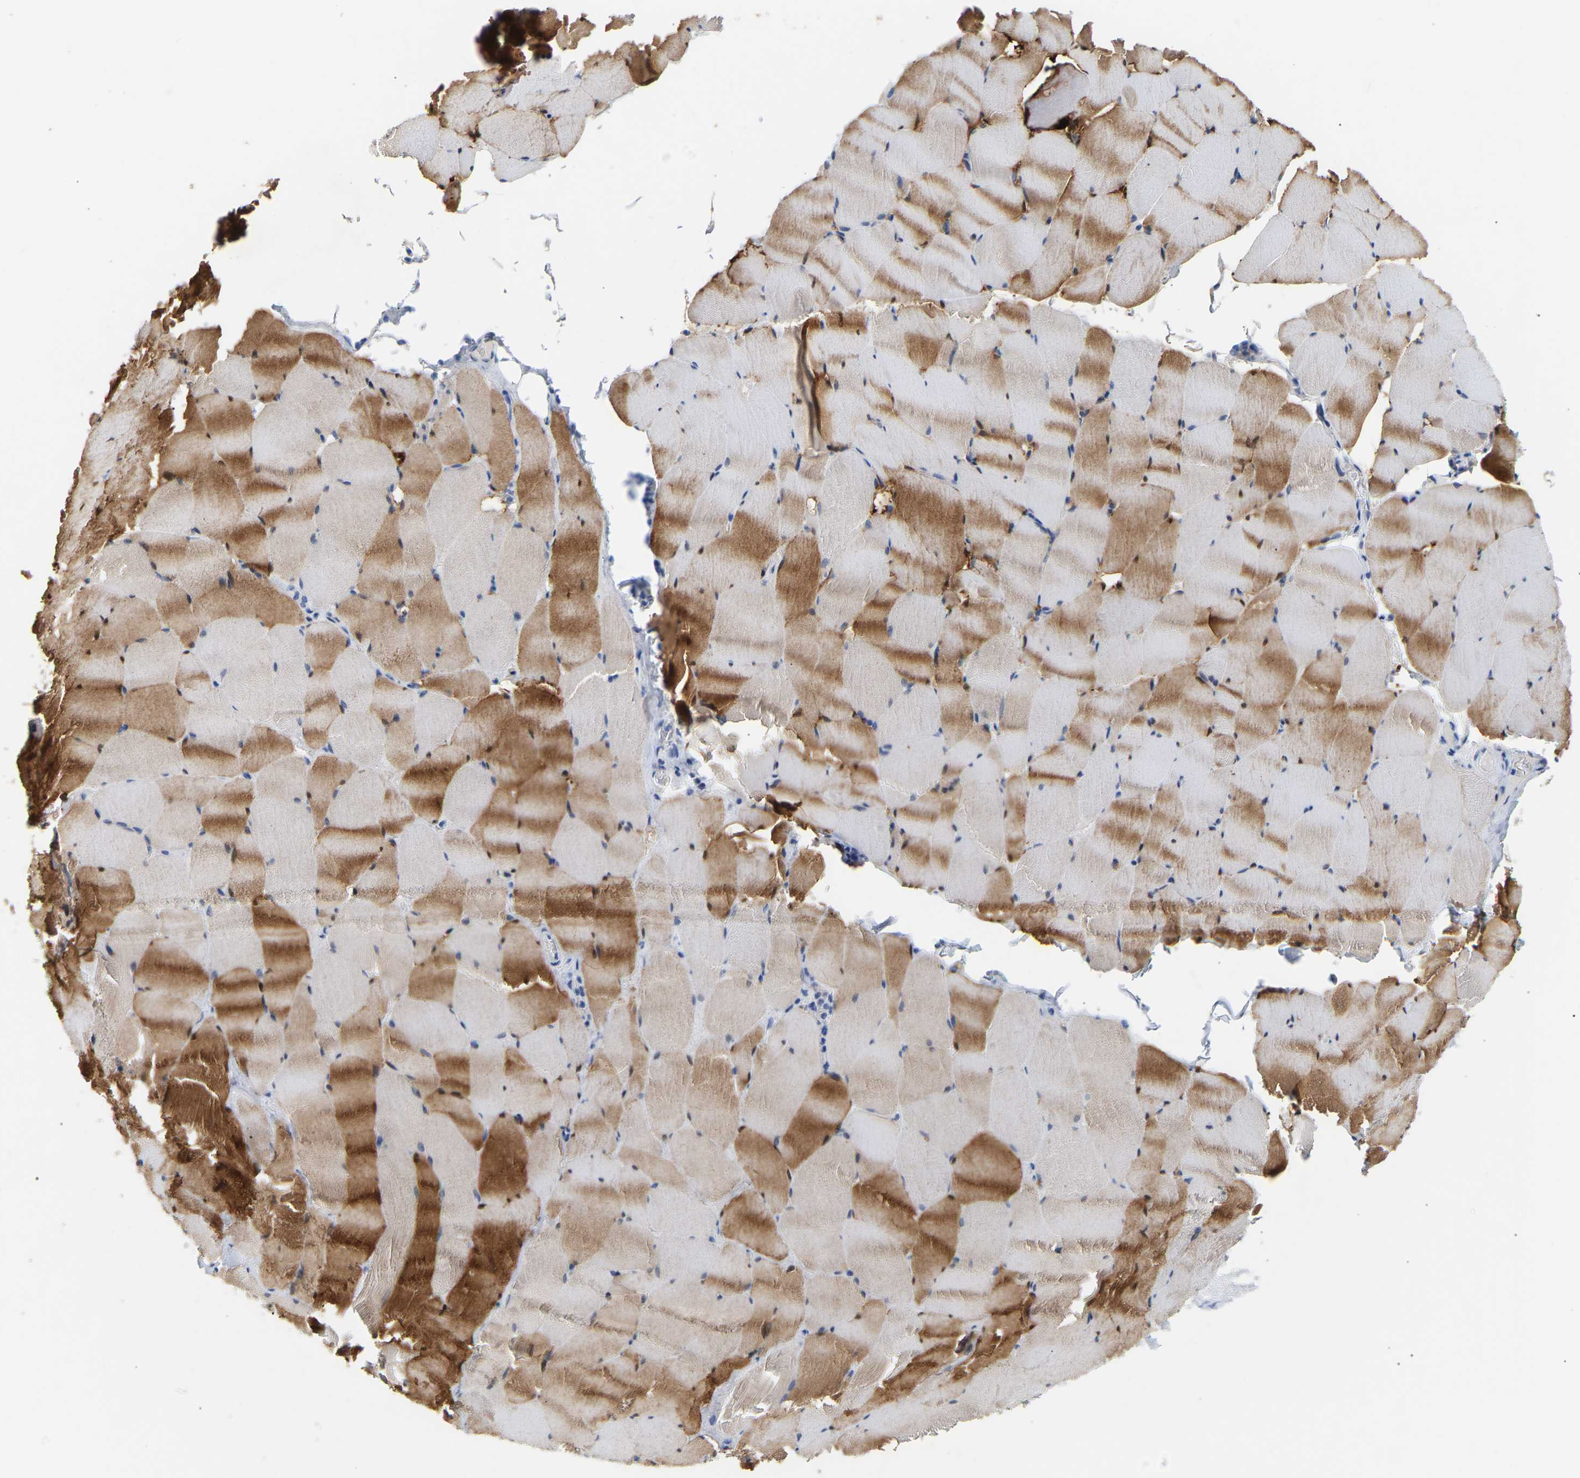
{"staining": {"intensity": "moderate", "quantity": "25%-75%", "location": "cytoplasmic/membranous"}, "tissue": "skeletal muscle", "cell_type": "Myocytes", "image_type": "normal", "snomed": [{"axis": "morphology", "description": "Normal tissue, NOS"}, {"axis": "topography", "description": "Skeletal muscle"}], "caption": "Myocytes reveal medium levels of moderate cytoplasmic/membranous expression in approximately 25%-75% of cells in normal skeletal muscle.", "gene": "PEX1", "patient": {"sex": "male", "age": 62}}